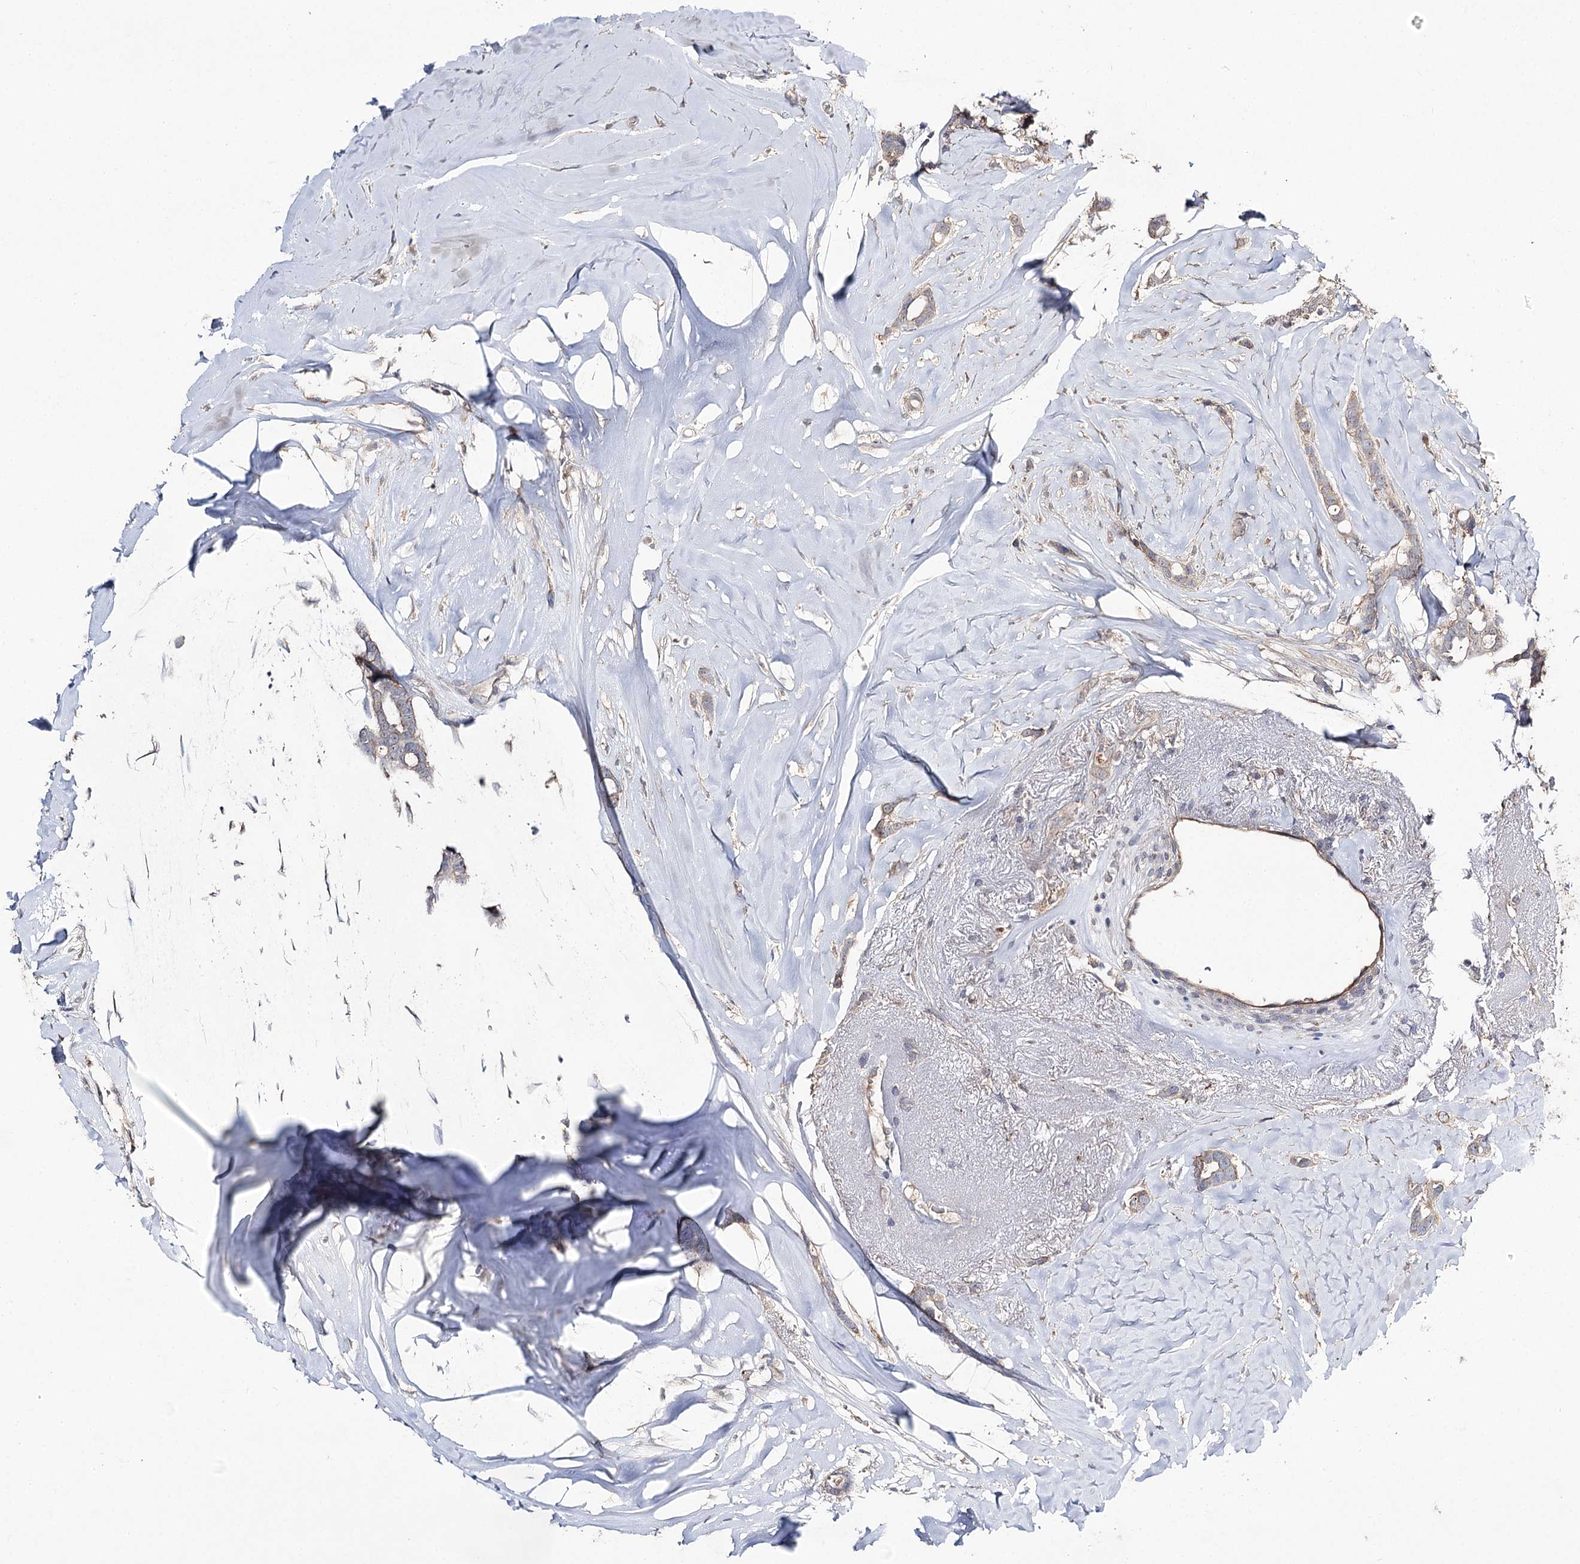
{"staining": {"intensity": "weak", "quantity": "<25%", "location": "cytoplasmic/membranous"}, "tissue": "breast cancer", "cell_type": "Tumor cells", "image_type": "cancer", "snomed": [{"axis": "morphology", "description": "Lobular carcinoma"}, {"axis": "topography", "description": "Breast"}], "caption": "The micrograph displays no staining of tumor cells in breast lobular carcinoma.", "gene": "AURKC", "patient": {"sex": "female", "age": 51}}